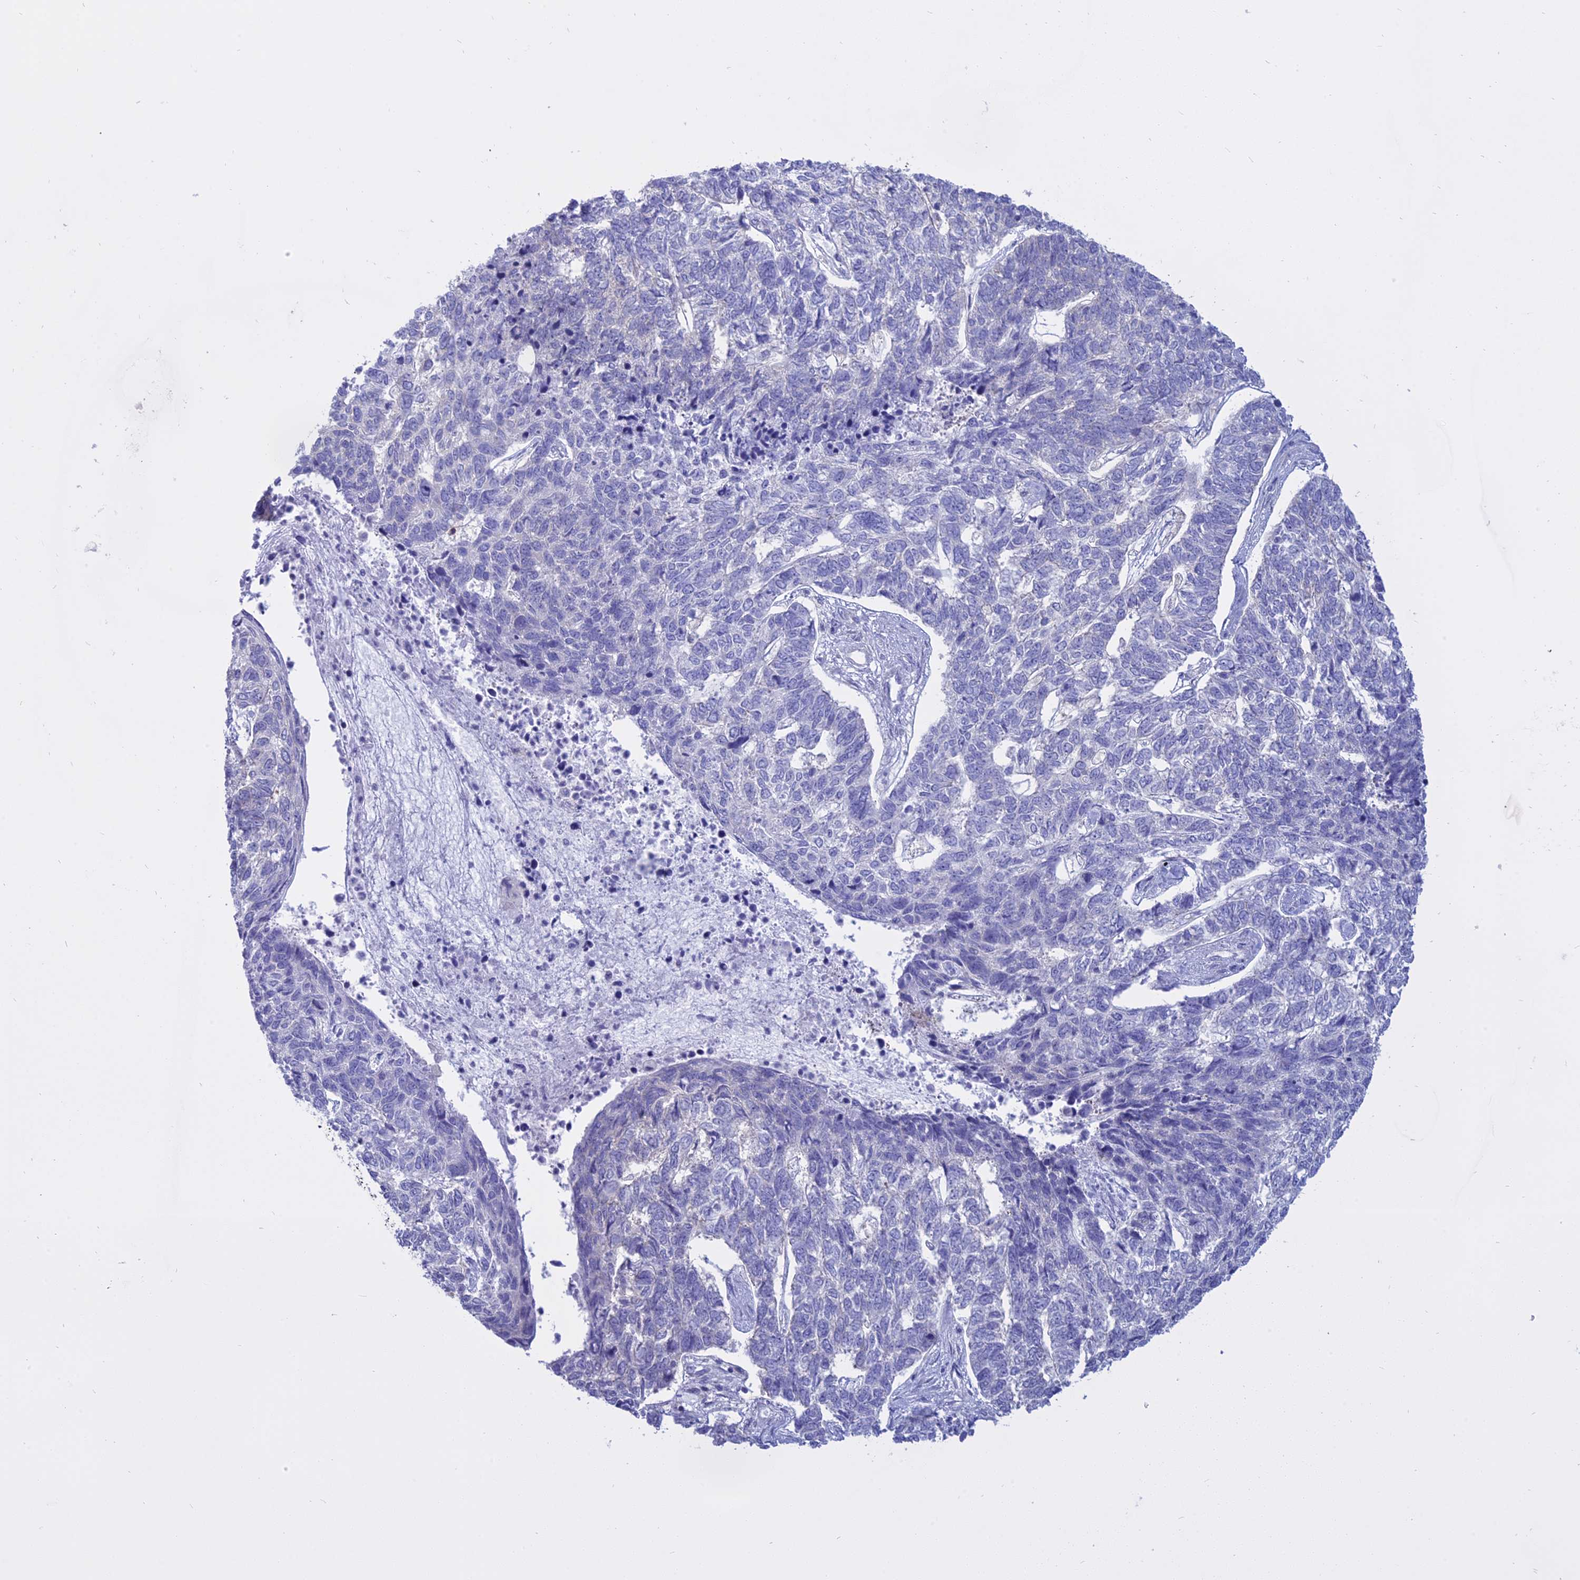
{"staining": {"intensity": "negative", "quantity": "none", "location": "none"}, "tissue": "skin cancer", "cell_type": "Tumor cells", "image_type": "cancer", "snomed": [{"axis": "morphology", "description": "Basal cell carcinoma"}, {"axis": "topography", "description": "Skin"}], "caption": "A high-resolution histopathology image shows IHC staining of skin basal cell carcinoma, which exhibits no significant staining in tumor cells. Brightfield microscopy of immunohistochemistry stained with DAB (3,3'-diaminobenzidine) (brown) and hematoxylin (blue), captured at high magnification.", "gene": "AHCYL1", "patient": {"sex": "female", "age": 65}}